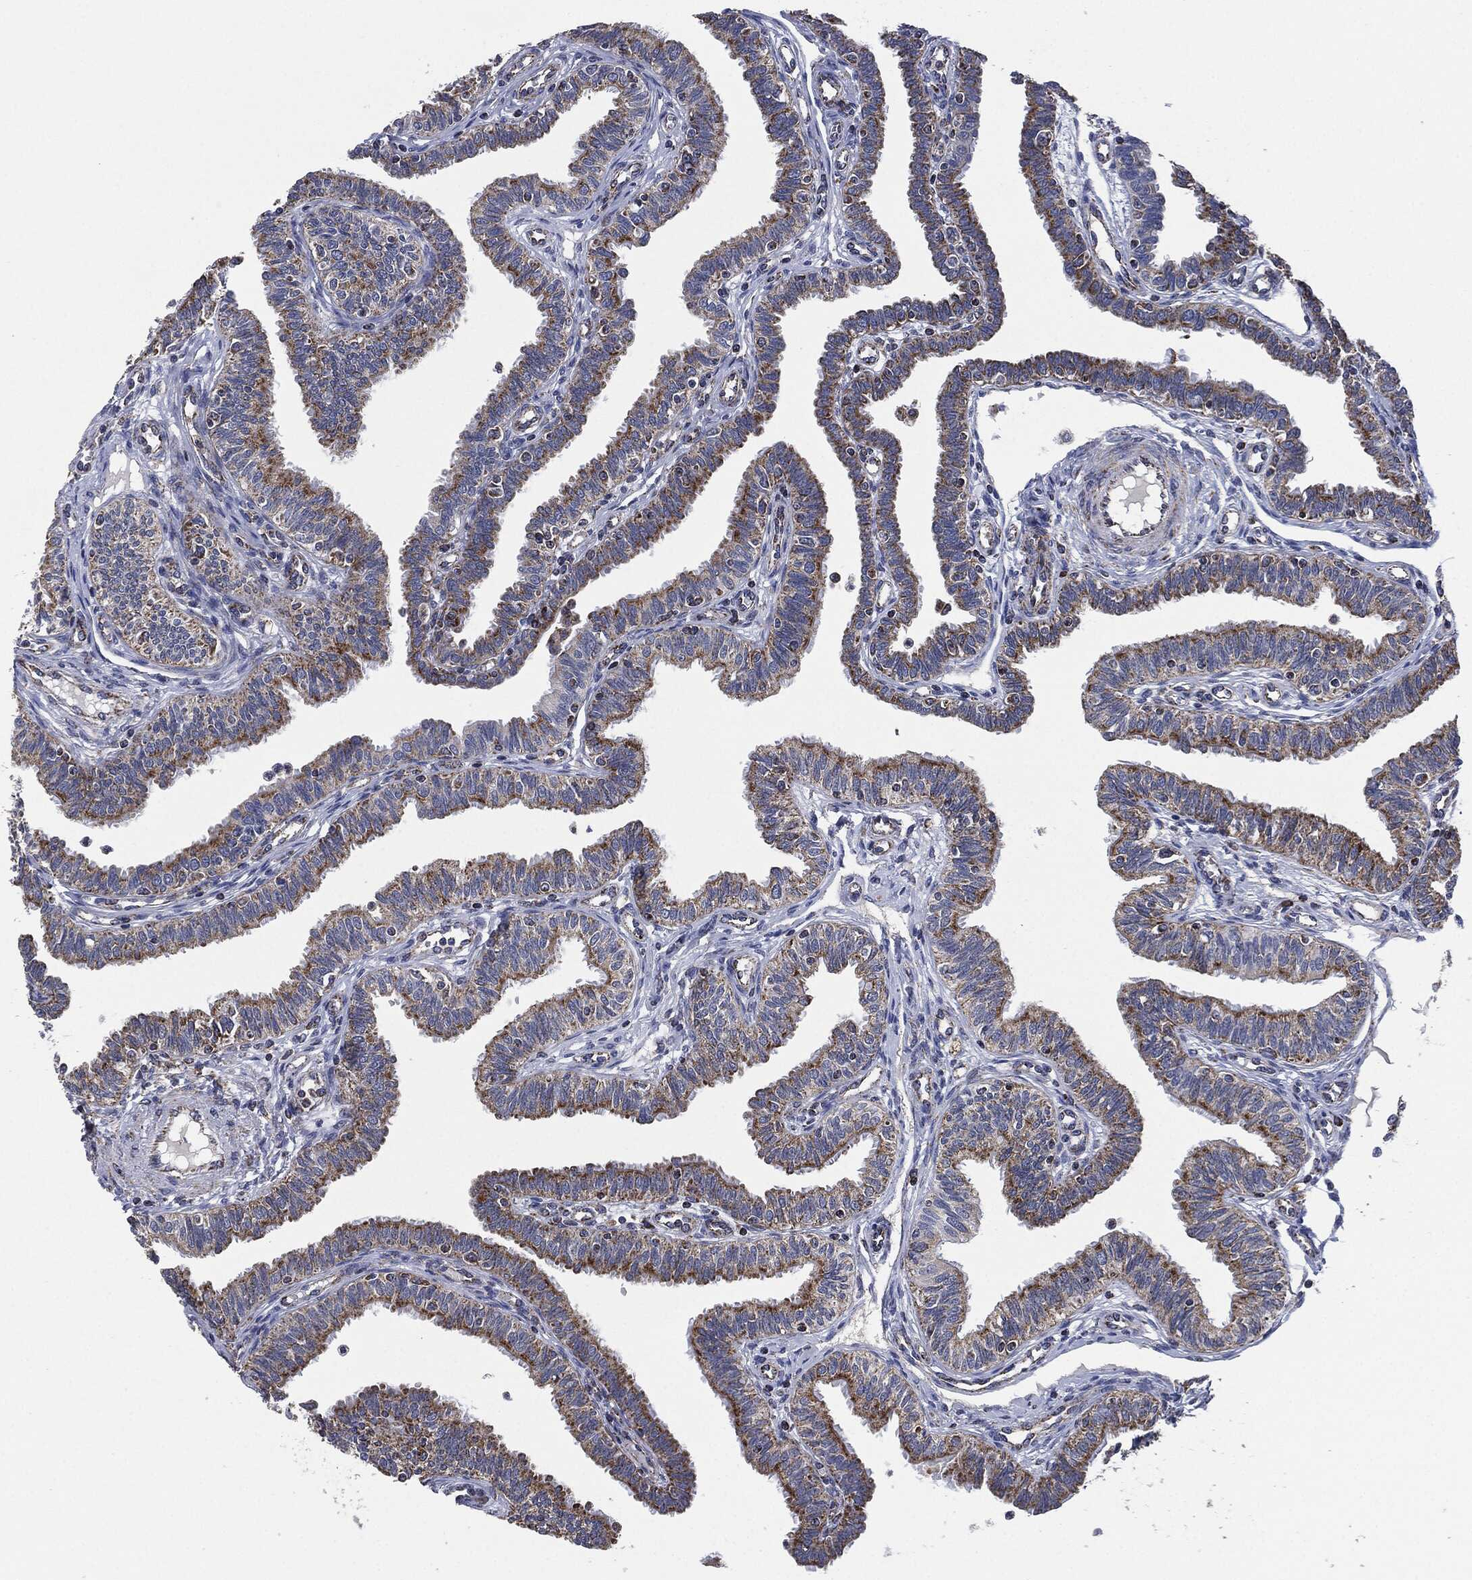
{"staining": {"intensity": "moderate", "quantity": "25%-75%", "location": "cytoplasmic/membranous"}, "tissue": "fallopian tube", "cell_type": "Glandular cells", "image_type": "normal", "snomed": [{"axis": "morphology", "description": "Normal tissue, NOS"}, {"axis": "topography", "description": "Fallopian tube"}], "caption": "A high-resolution photomicrograph shows immunohistochemistry (IHC) staining of benign fallopian tube, which shows moderate cytoplasmic/membranous expression in approximately 25%-75% of glandular cells. (DAB (3,3'-diaminobenzidine) IHC, brown staining for protein, blue staining for nuclei).", "gene": "NDUFV2", "patient": {"sex": "female", "age": 36}}